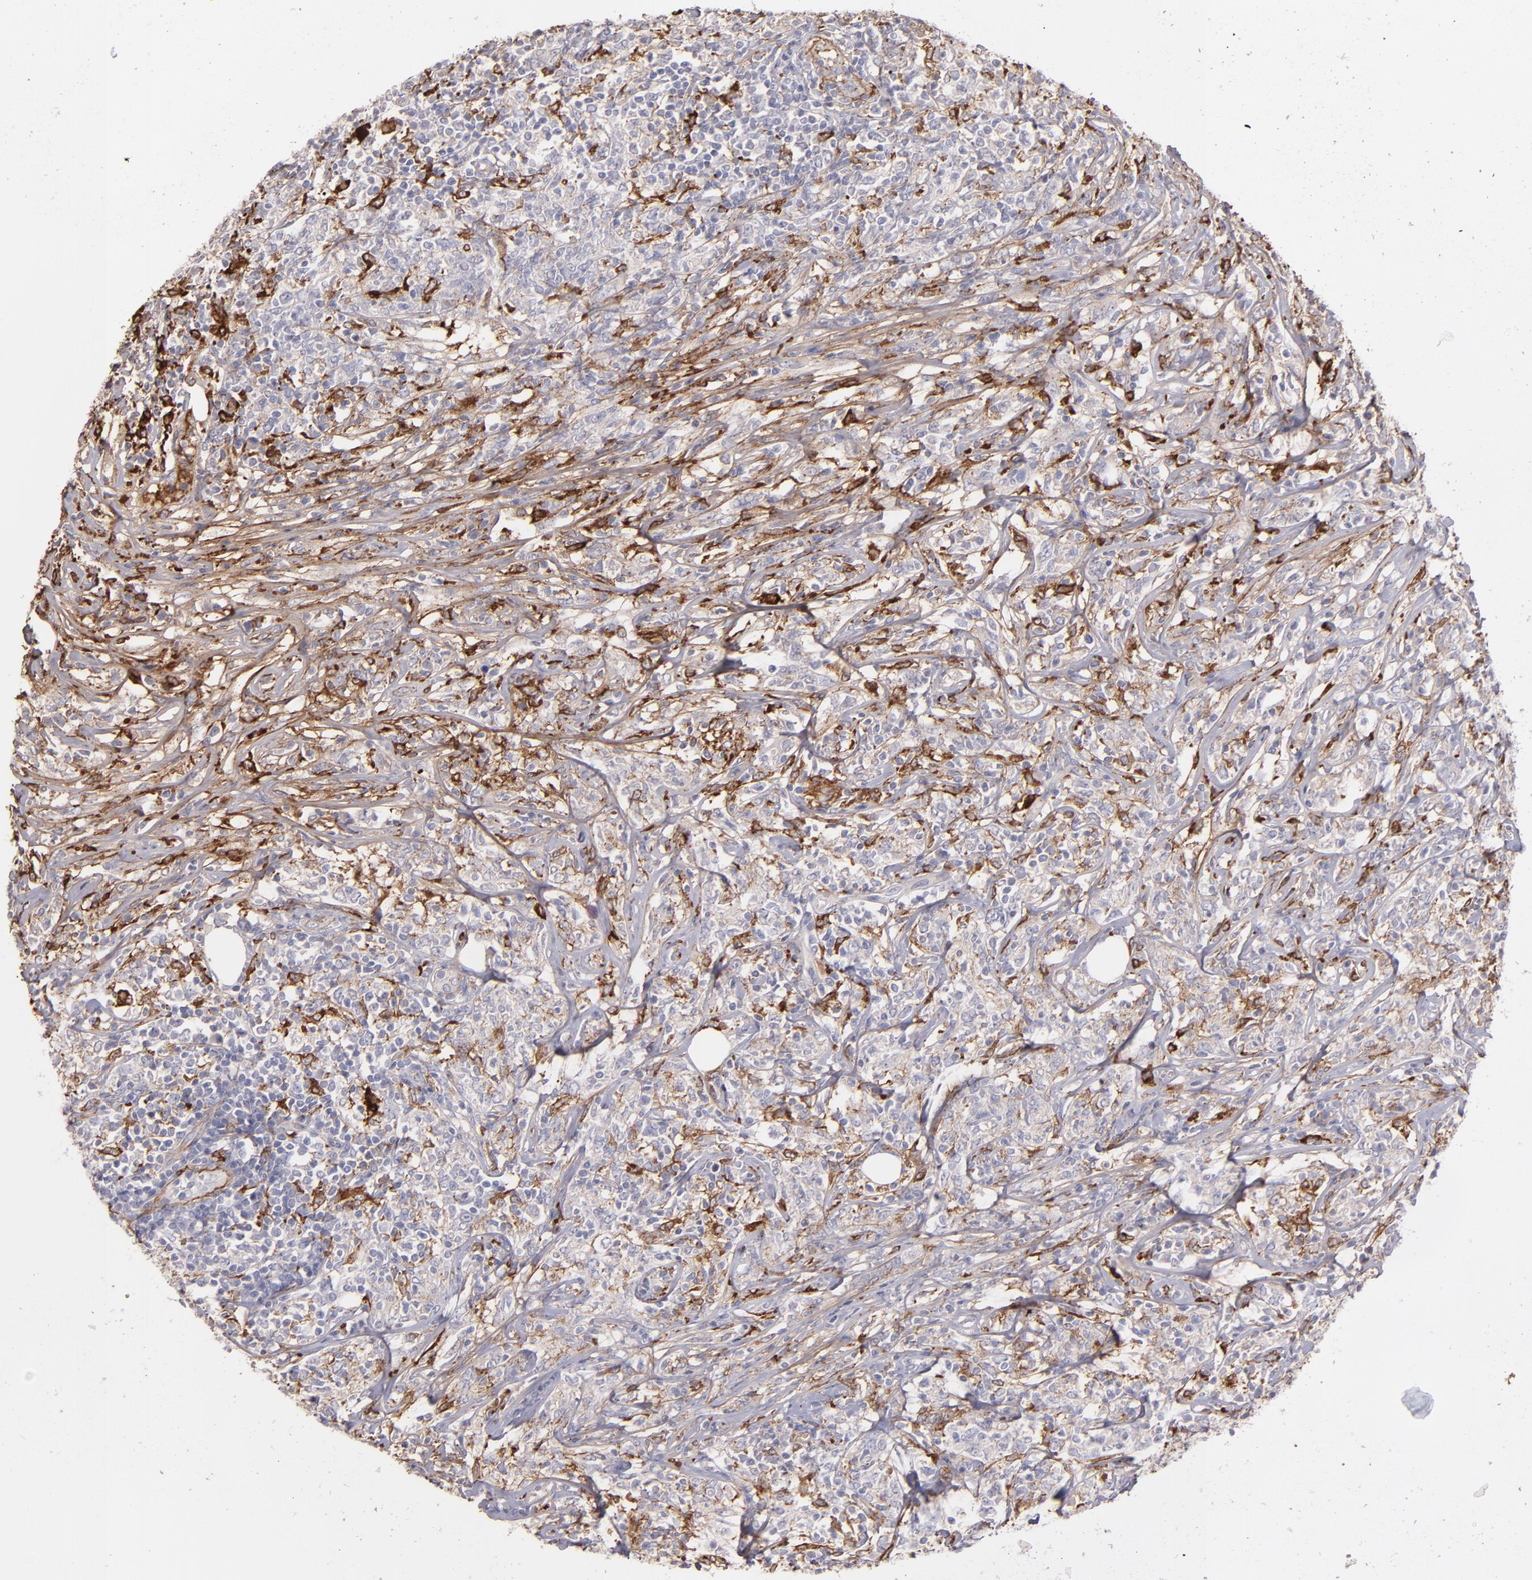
{"staining": {"intensity": "weak", "quantity": "<25%", "location": "cytoplasmic/membranous"}, "tissue": "lymphoma", "cell_type": "Tumor cells", "image_type": "cancer", "snomed": [{"axis": "morphology", "description": "Malignant lymphoma, non-Hodgkin's type, High grade"}, {"axis": "topography", "description": "Lymph node"}], "caption": "The photomicrograph reveals no significant expression in tumor cells of lymphoma.", "gene": "C1QA", "patient": {"sex": "female", "age": 84}}